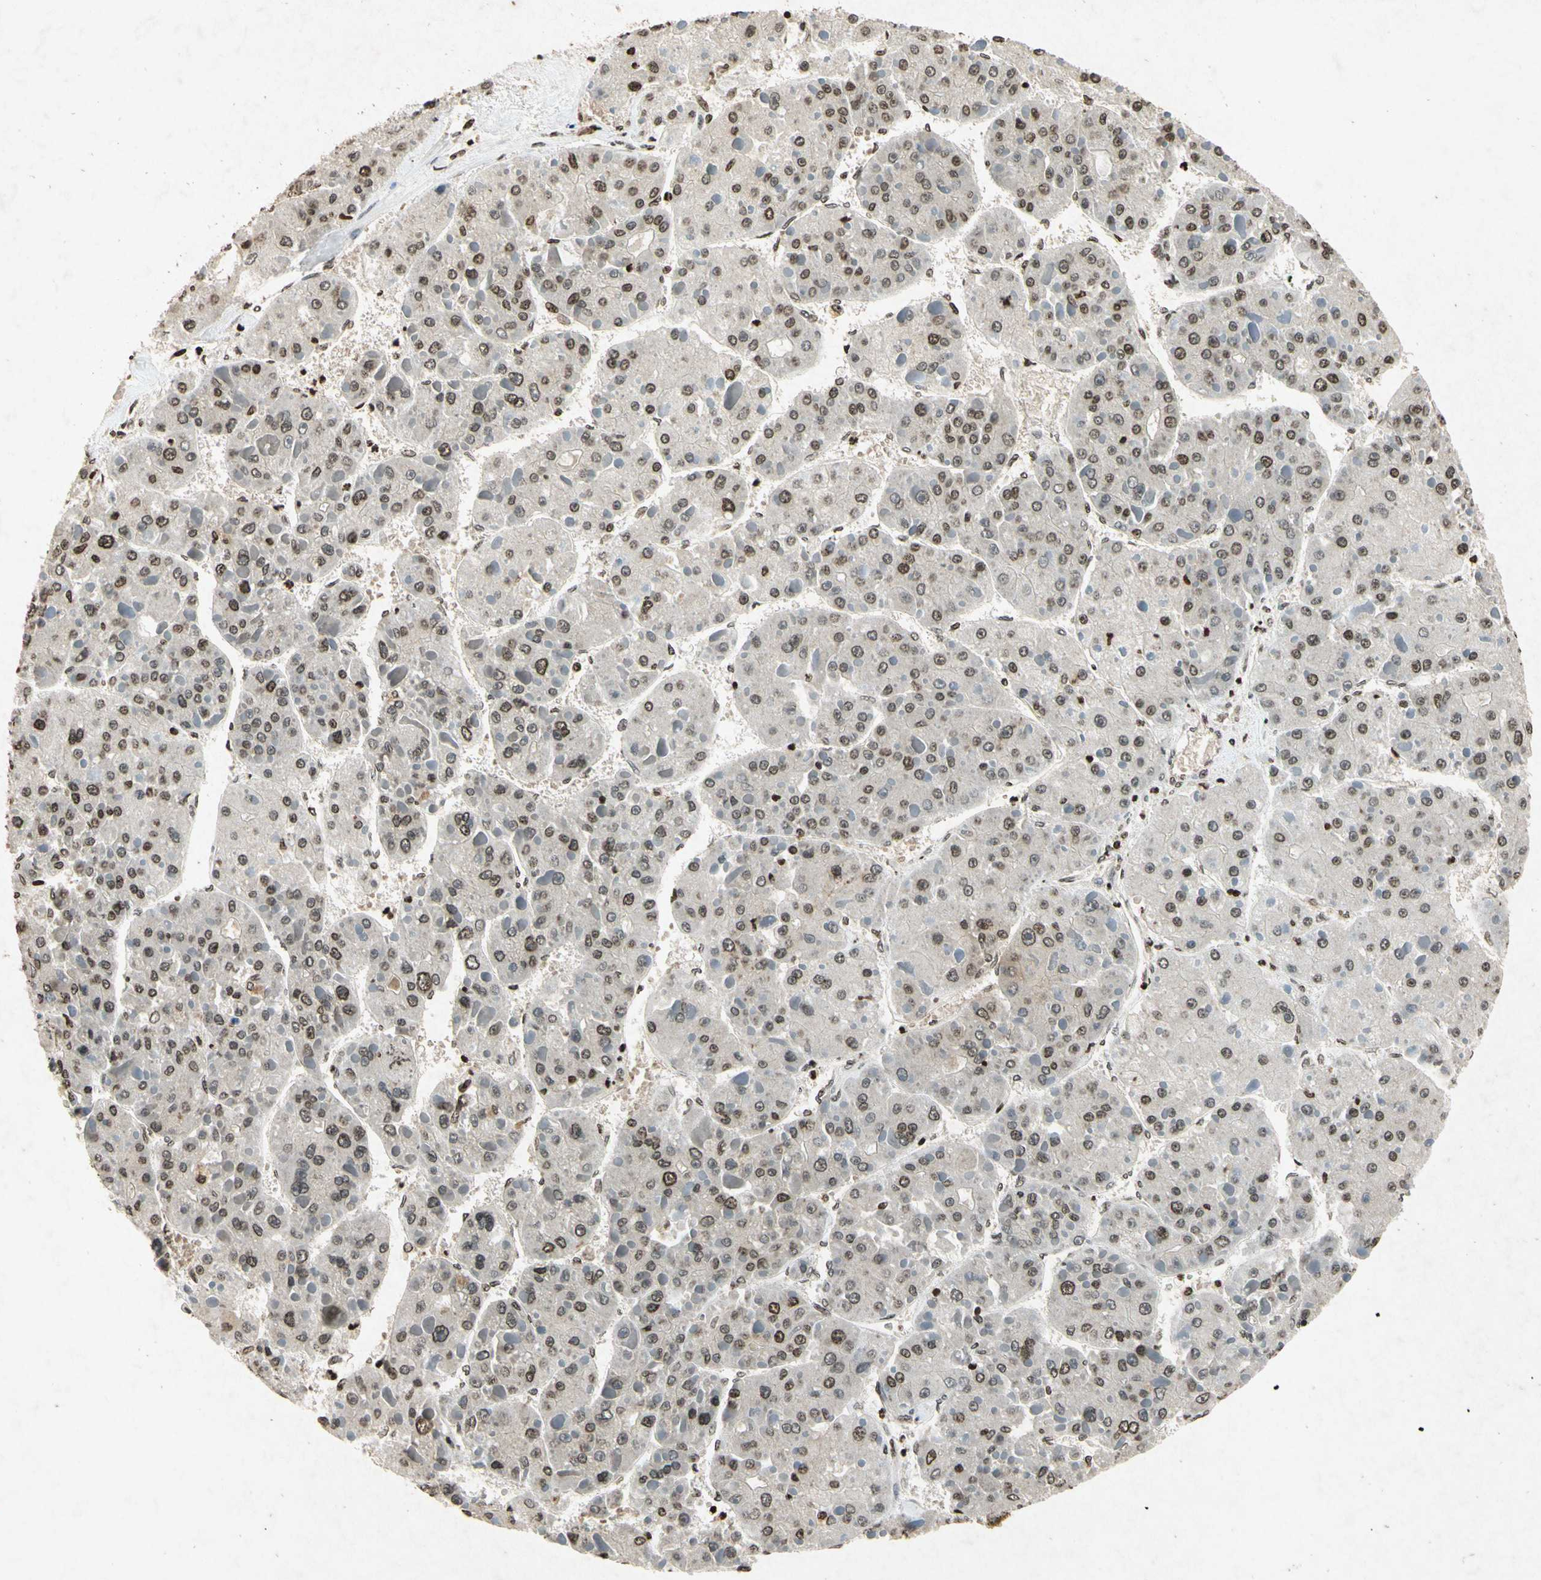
{"staining": {"intensity": "weak", "quantity": "25%-75%", "location": "nuclear"}, "tissue": "liver cancer", "cell_type": "Tumor cells", "image_type": "cancer", "snomed": [{"axis": "morphology", "description": "Carcinoma, Hepatocellular, NOS"}, {"axis": "topography", "description": "Liver"}], "caption": "Brown immunohistochemical staining in liver cancer exhibits weak nuclear positivity in about 25%-75% of tumor cells.", "gene": "HOXB3", "patient": {"sex": "female", "age": 73}}